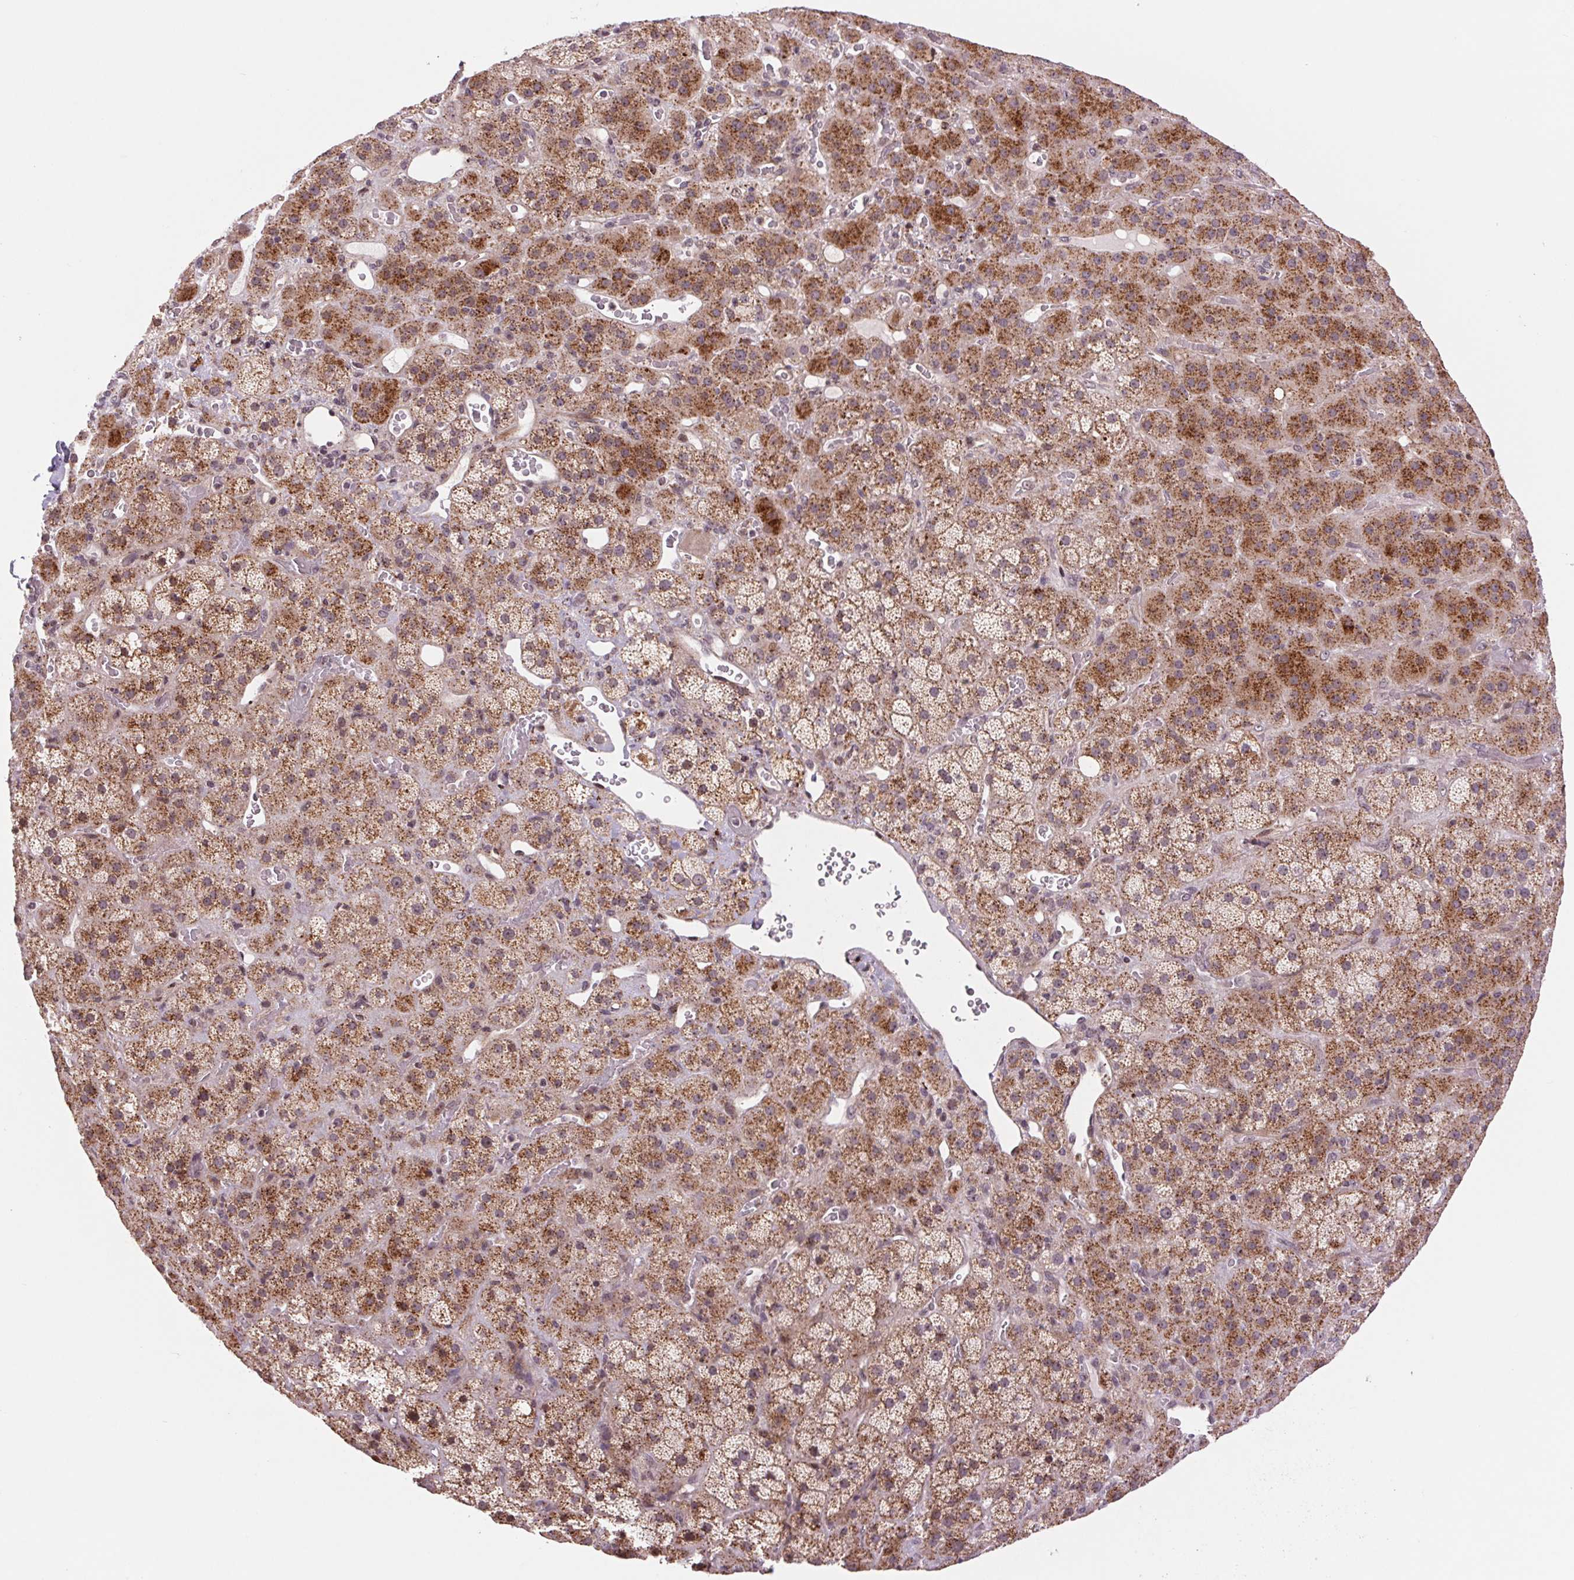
{"staining": {"intensity": "strong", "quantity": "25%-75%", "location": "cytoplasmic/membranous"}, "tissue": "adrenal gland", "cell_type": "Glandular cells", "image_type": "normal", "snomed": [{"axis": "morphology", "description": "Normal tissue, NOS"}, {"axis": "topography", "description": "Adrenal gland"}], "caption": "Immunohistochemistry (IHC) of benign adrenal gland demonstrates high levels of strong cytoplasmic/membranous staining in approximately 25%-75% of glandular cells.", "gene": "CHMP4B", "patient": {"sex": "male", "age": 57}}